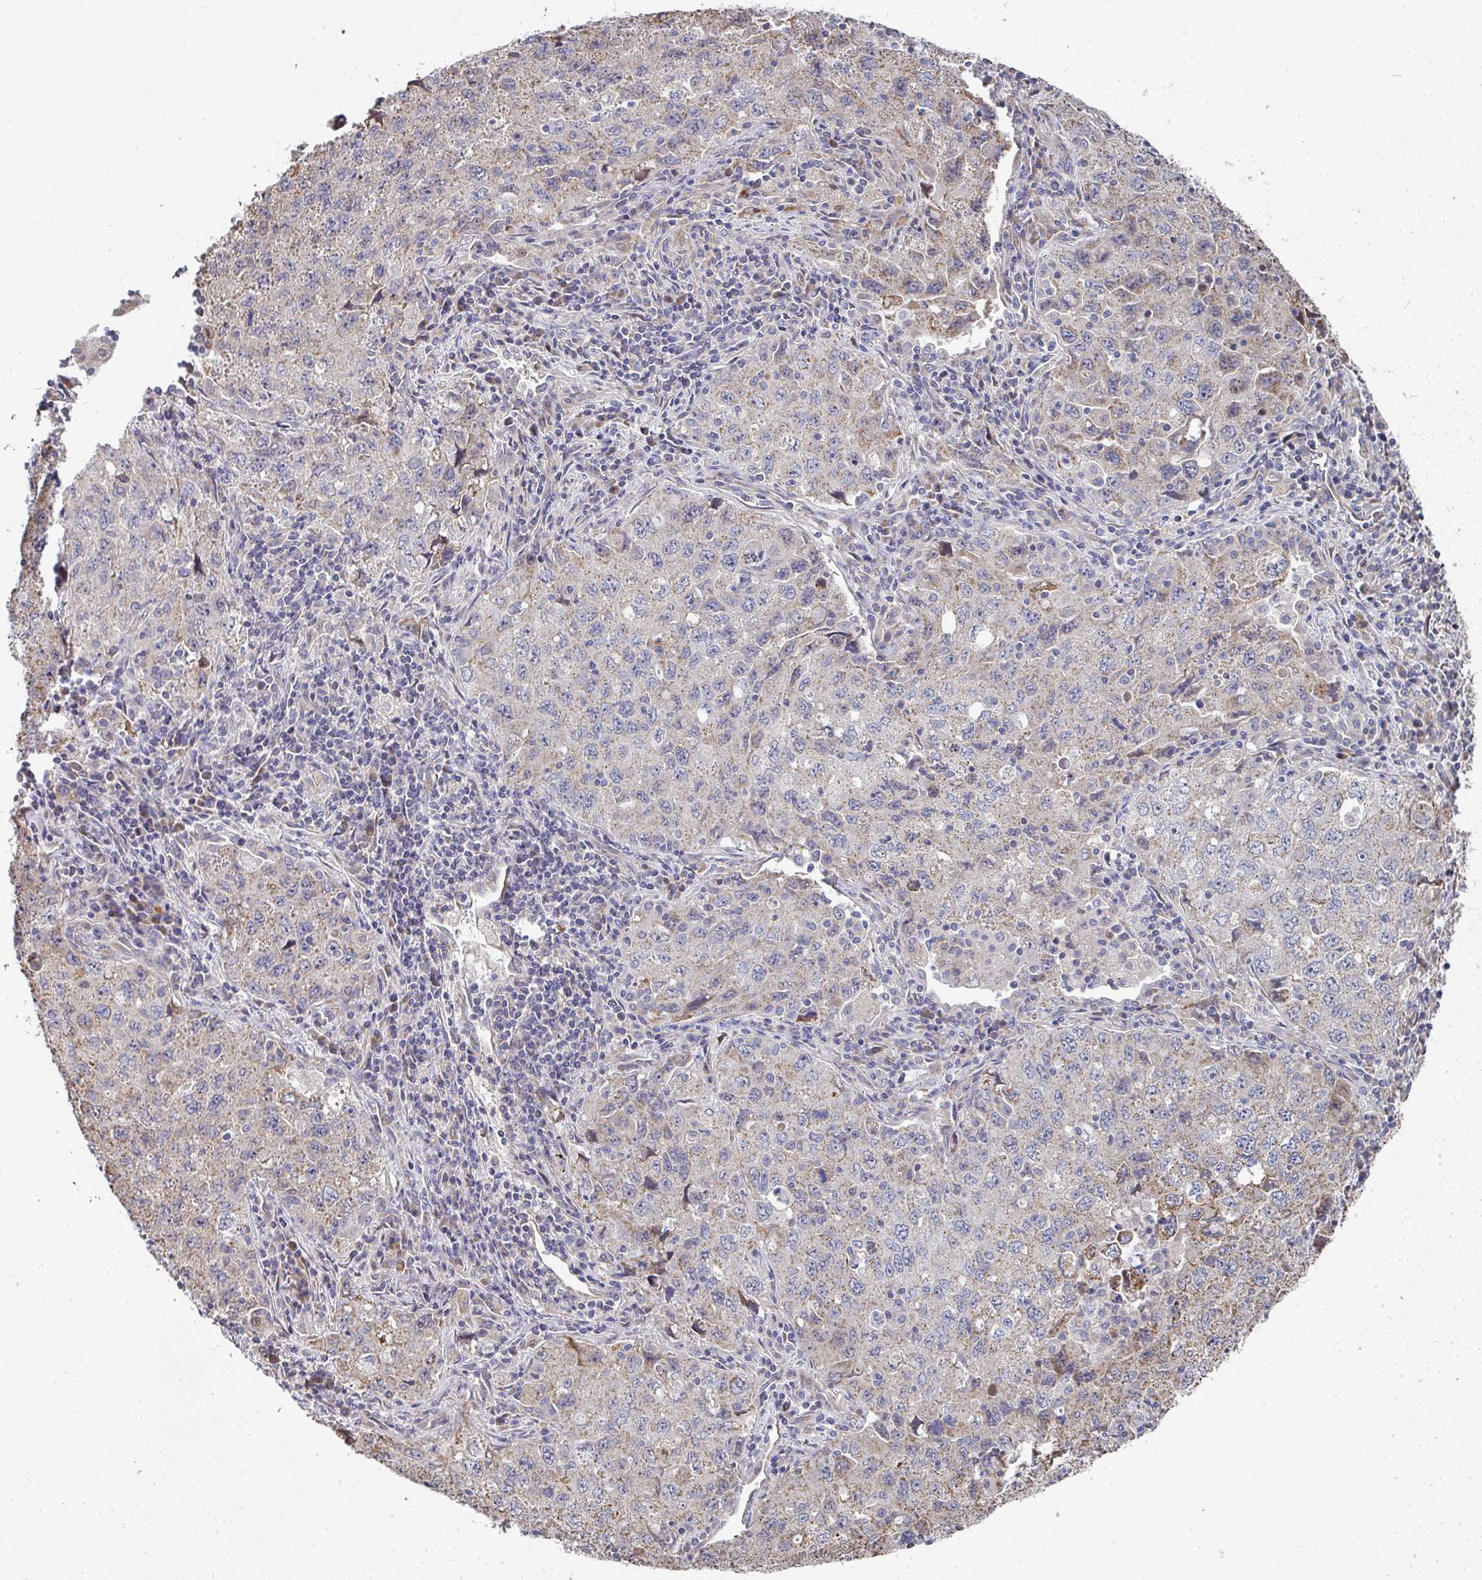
{"staining": {"intensity": "moderate", "quantity": "<25%", "location": "cytoplasmic/membranous"}, "tissue": "lung cancer", "cell_type": "Tumor cells", "image_type": "cancer", "snomed": [{"axis": "morphology", "description": "Adenocarcinoma, NOS"}, {"axis": "topography", "description": "Lung"}], "caption": "Protein expression by IHC reveals moderate cytoplasmic/membranous expression in about <25% of tumor cells in adenocarcinoma (lung). (IHC, brightfield microscopy, high magnification).", "gene": "AGTPBP1", "patient": {"sex": "female", "age": 57}}